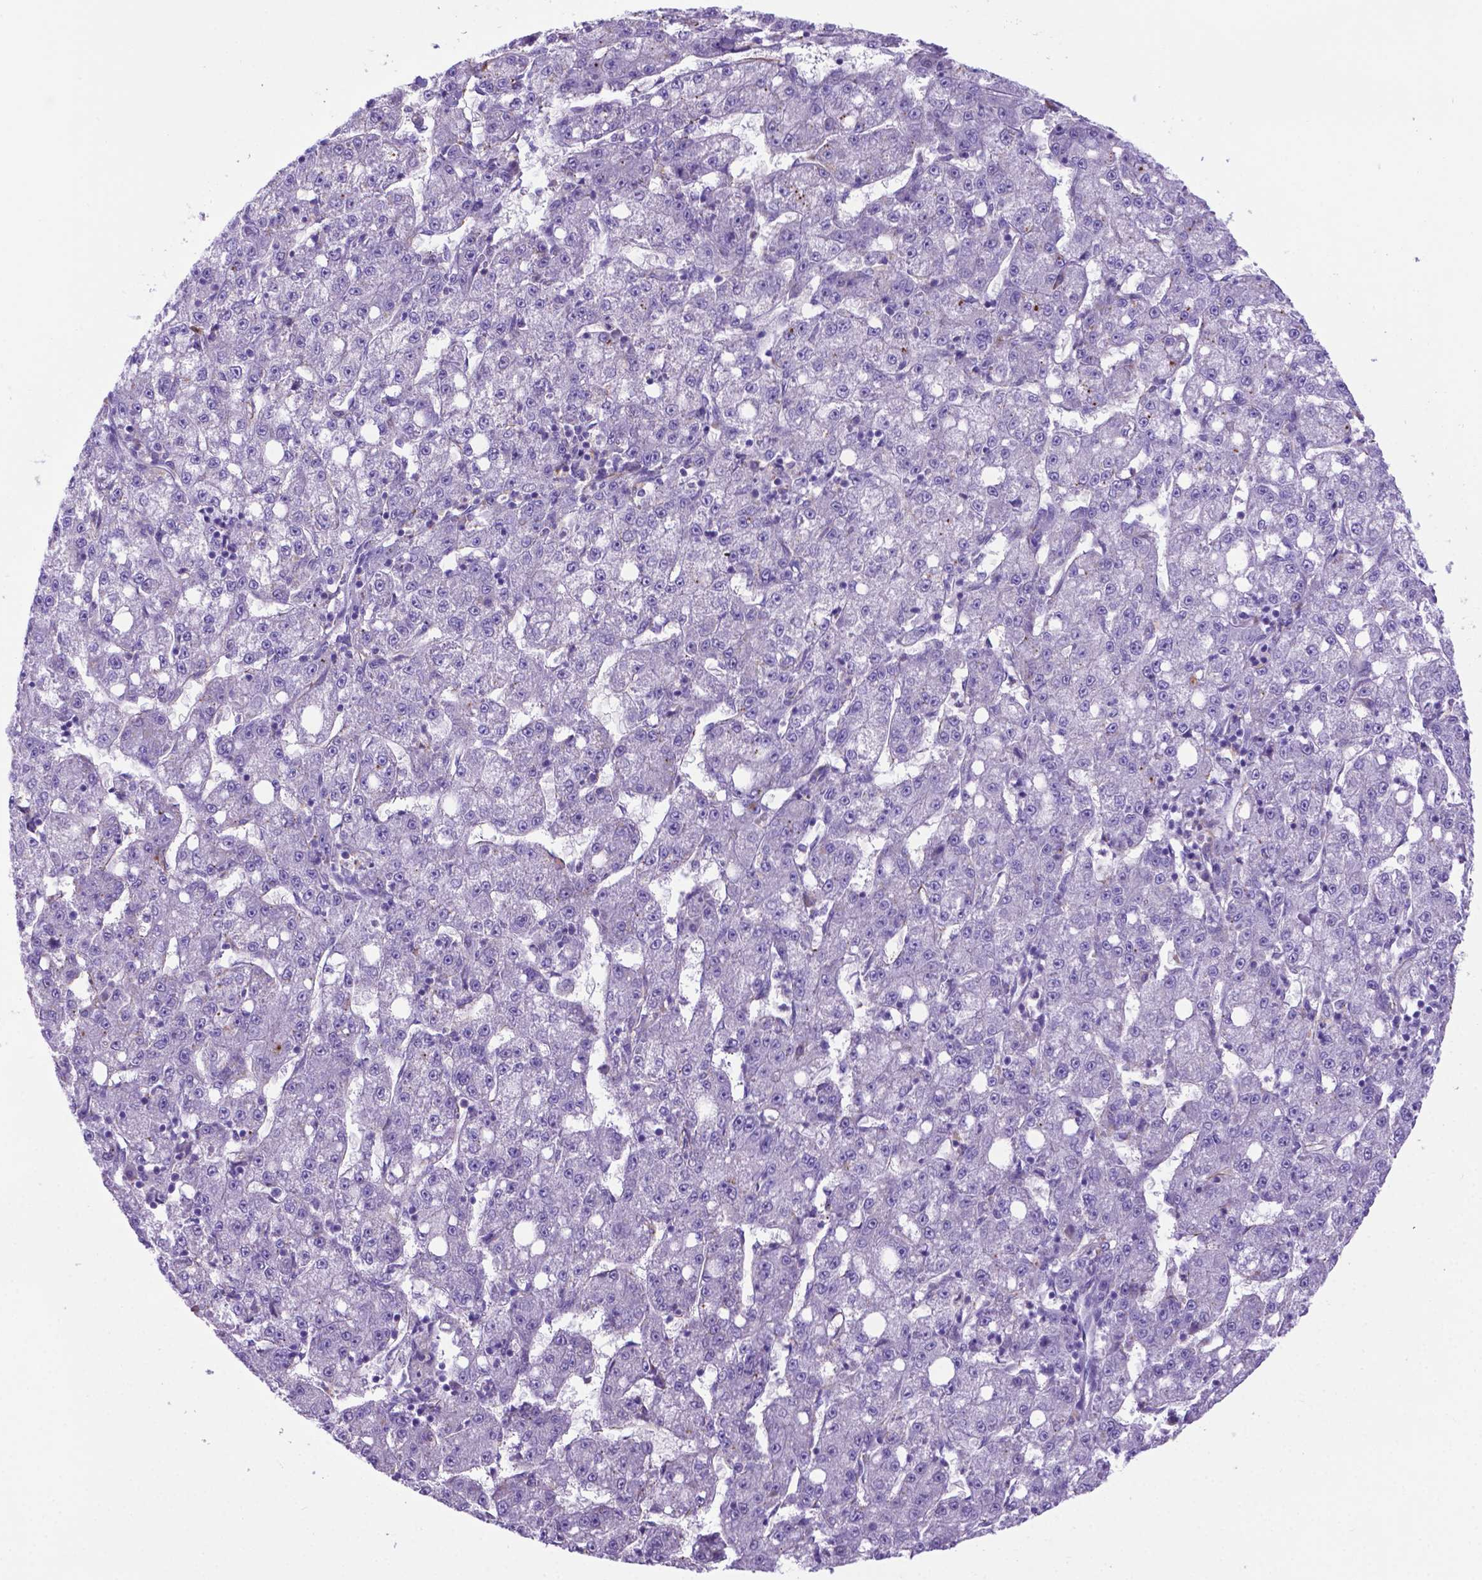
{"staining": {"intensity": "negative", "quantity": "none", "location": "none"}, "tissue": "liver cancer", "cell_type": "Tumor cells", "image_type": "cancer", "snomed": [{"axis": "morphology", "description": "Carcinoma, Hepatocellular, NOS"}, {"axis": "topography", "description": "Liver"}], "caption": "Human hepatocellular carcinoma (liver) stained for a protein using IHC reveals no positivity in tumor cells.", "gene": "LZTR1", "patient": {"sex": "female", "age": 65}}